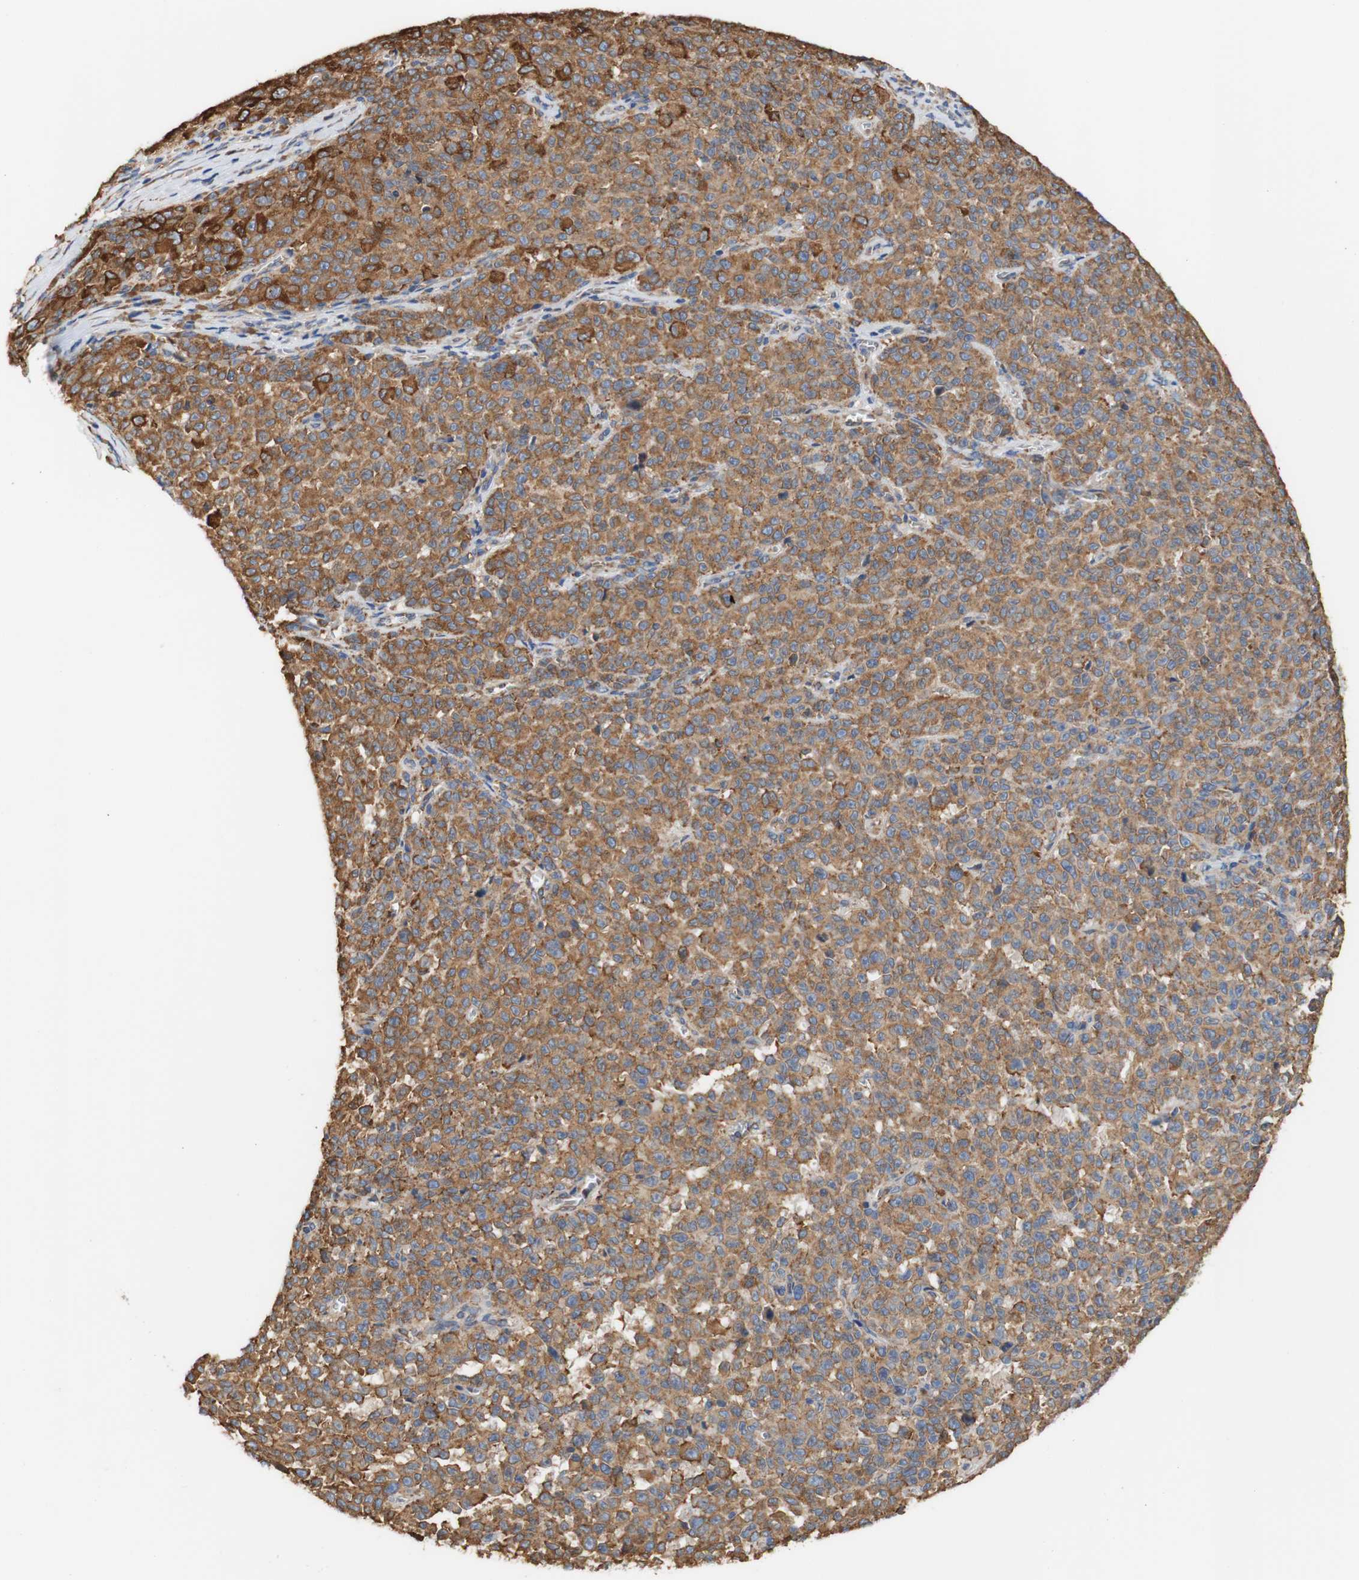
{"staining": {"intensity": "moderate", "quantity": ">75%", "location": "cytoplasmic/membranous"}, "tissue": "melanoma", "cell_type": "Tumor cells", "image_type": "cancer", "snomed": [{"axis": "morphology", "description": "Malignant melanoma, NOS"}, {"axis": "topography", "description": "Skin"}], "caption": "Melanoma tissue reveals moderate cytoplasmic/membranous staining in about >75% of tumor cells, visualized by immunohistochemistry. Using DAB (3,3'-diaminobenzidine) (brown) and hematoxylin (blue) stains, captured at high magnification using brightfield microscopy.", "gene": "EIF2AK4", "patient": {"sex": "female", "age": 82}}